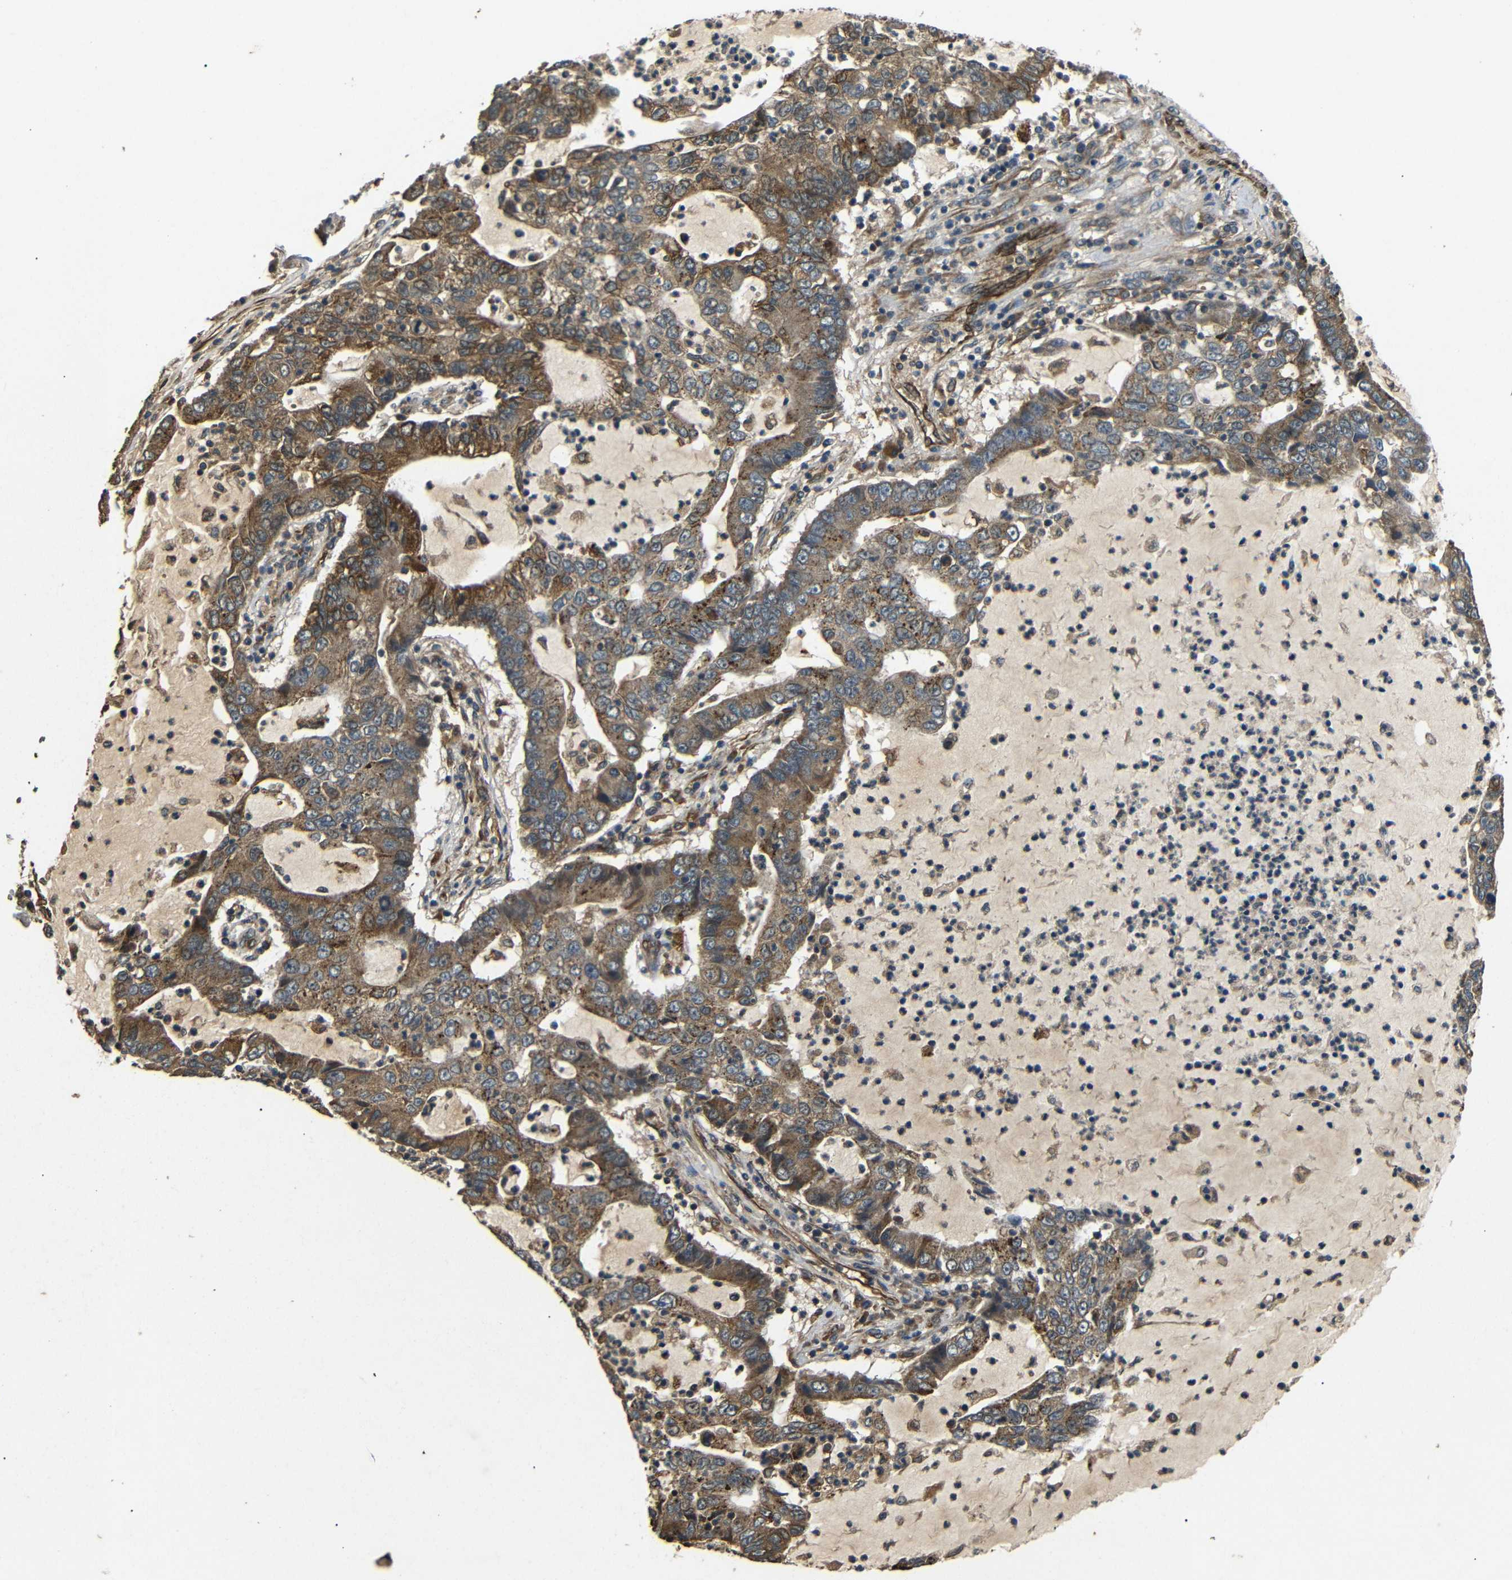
{"staining": {"intensity": "moderate", "quantity": ">75%", "location": "cytoplasmic/membranous"}, "tissue": "lung cancer", "cell_type": "Tumor cells", "image_type": "cancer", "snomed": [{"axis": "morphology", "description": "Adenocarcinoma, NOS"}, {"axis": "topography", "description": "Lung"}], "caption": "Brown immunohistochemical staining in lung cancer shows moderate cytoplasmic/membranous positivity in approximately >75% of tumor cells.", "gene": "TRPC1", "patient": {"sex": "female", "age": 51}}